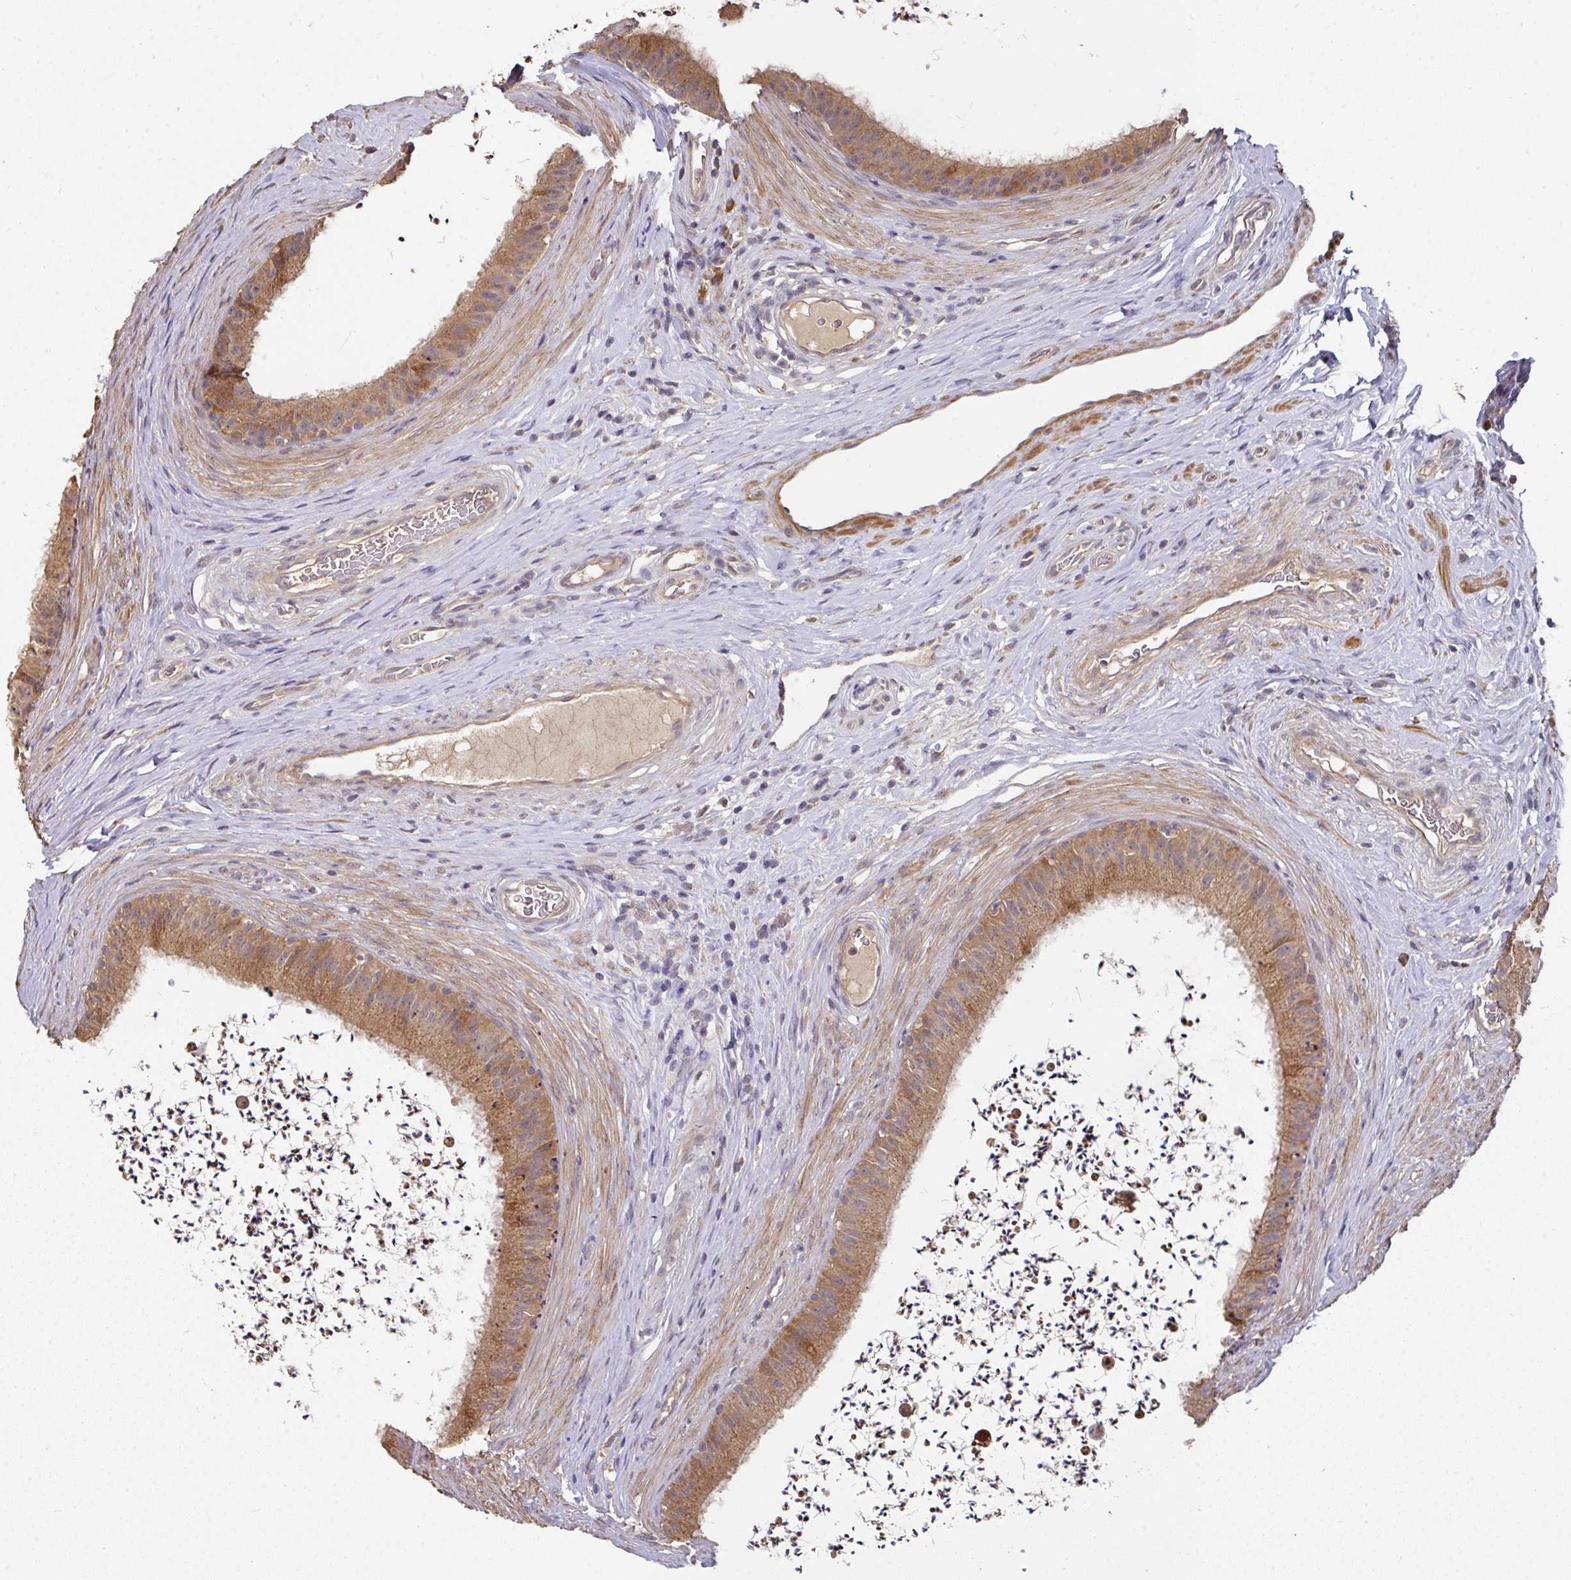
{"staining": {"intensity": "moderate", "quantity": ">75%", "location": "cytoplasmic/membranous"}, "tissue": "epididymis", "cell_type": "Glandular cells", "image_type": "normal", "snomed": [{"axis": "morphology", "description": "Normal tissue, NOS"}, {"axis": "topography", "description": "Testis"}, {"axis": "topography", "description": "Epididymis"}], "caption": "IHC of unremarkable human epididymis exhibits medium levels of moderate cytoplasmic/membranous staining in approximately >75% of glandular cells.", "gene": "ACVR2B", "patient": {"sex": "male", "age": 41}}